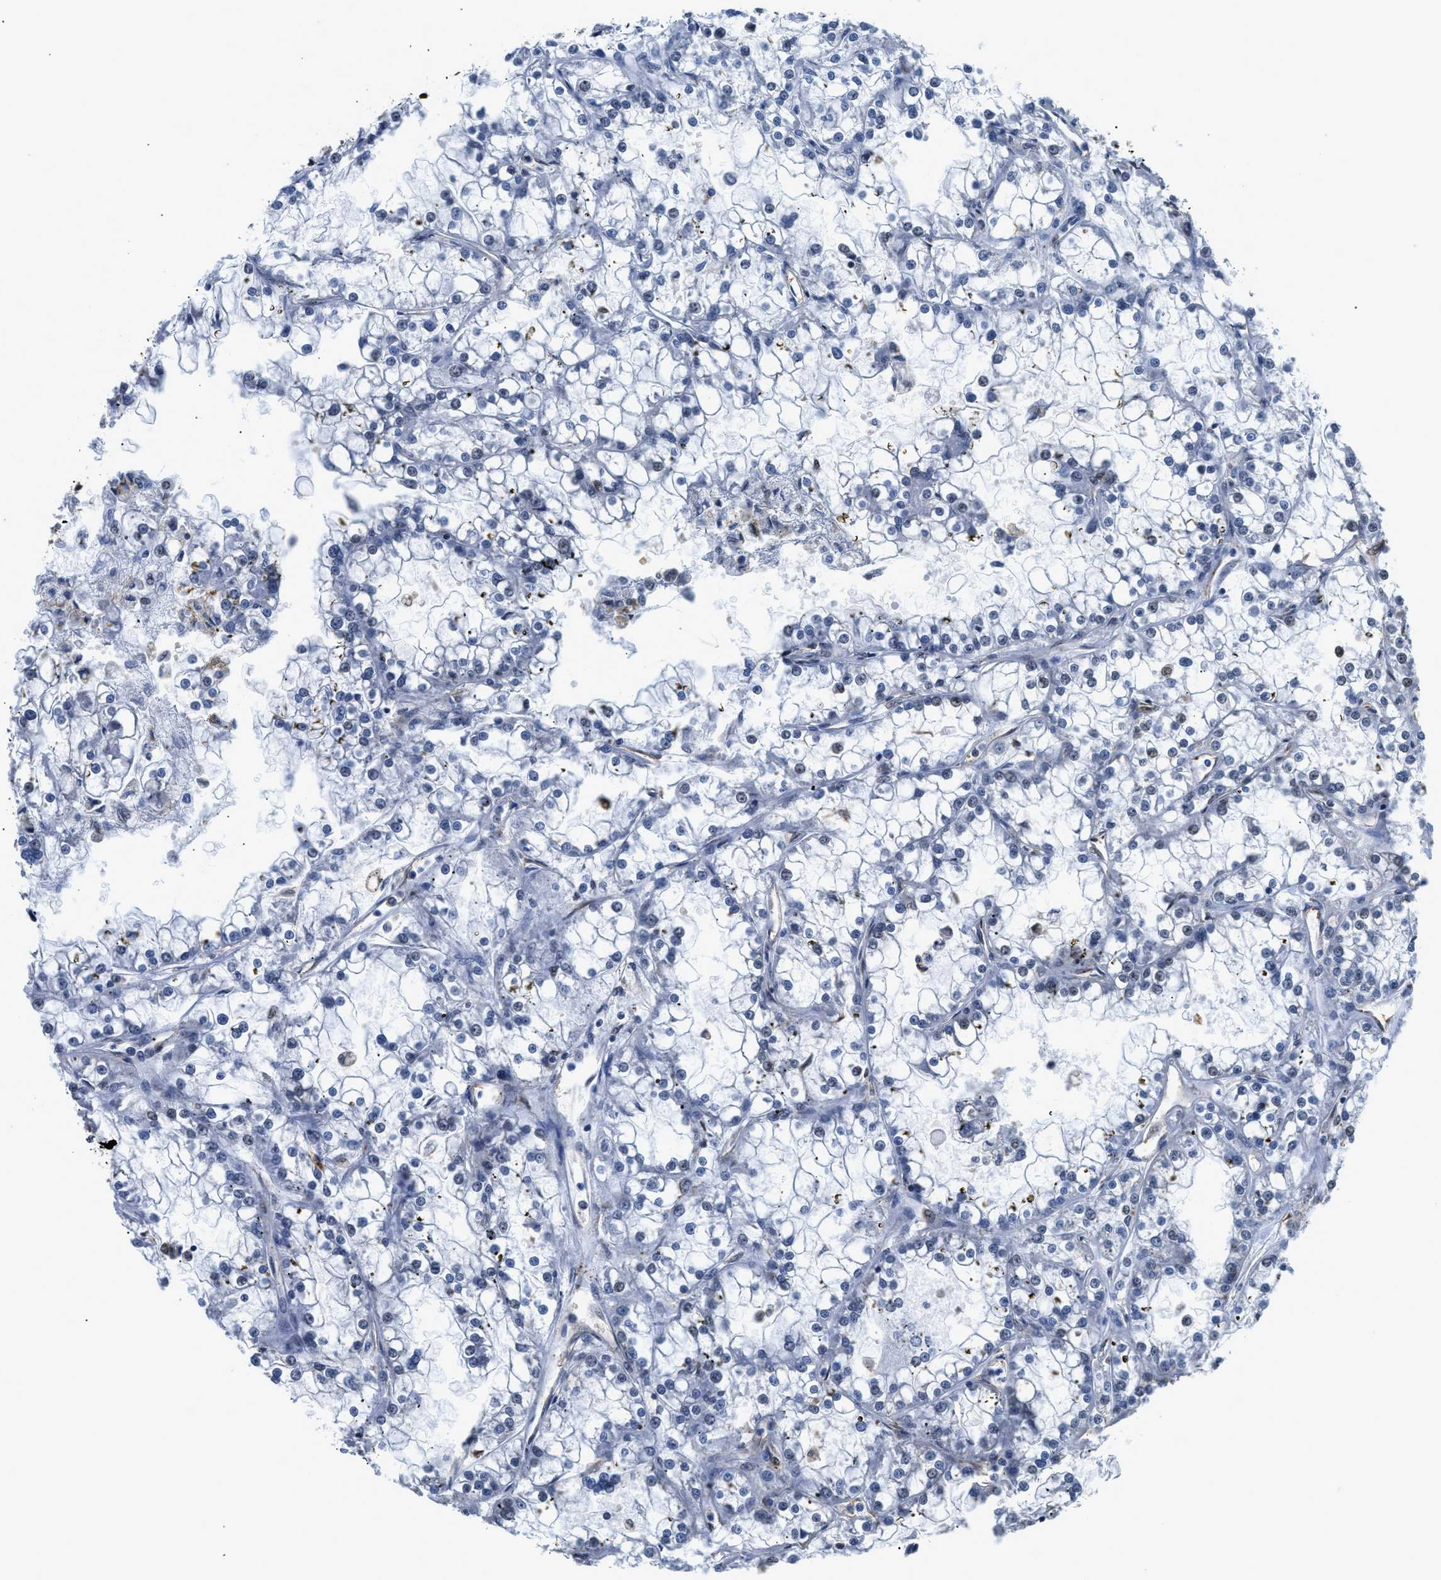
{"staining": {"intensity": "negative", "quantity": "none", "location": "none"}, "tissue": "renal cancer", "cell_type": "Tumor cells", "image_type": "cancer", "snomed": [{"axis": "morphology", "description": "Adenocarcinoma, NOS"}, {"axis": "topography", "description": "Kidney"}], "caption": "Tumor cells are negative for brown protein staining in renal cancer (adenocarcinoma).", "gene": "HNRNPH2", "patient": {"sex": "female", "age": 52}}